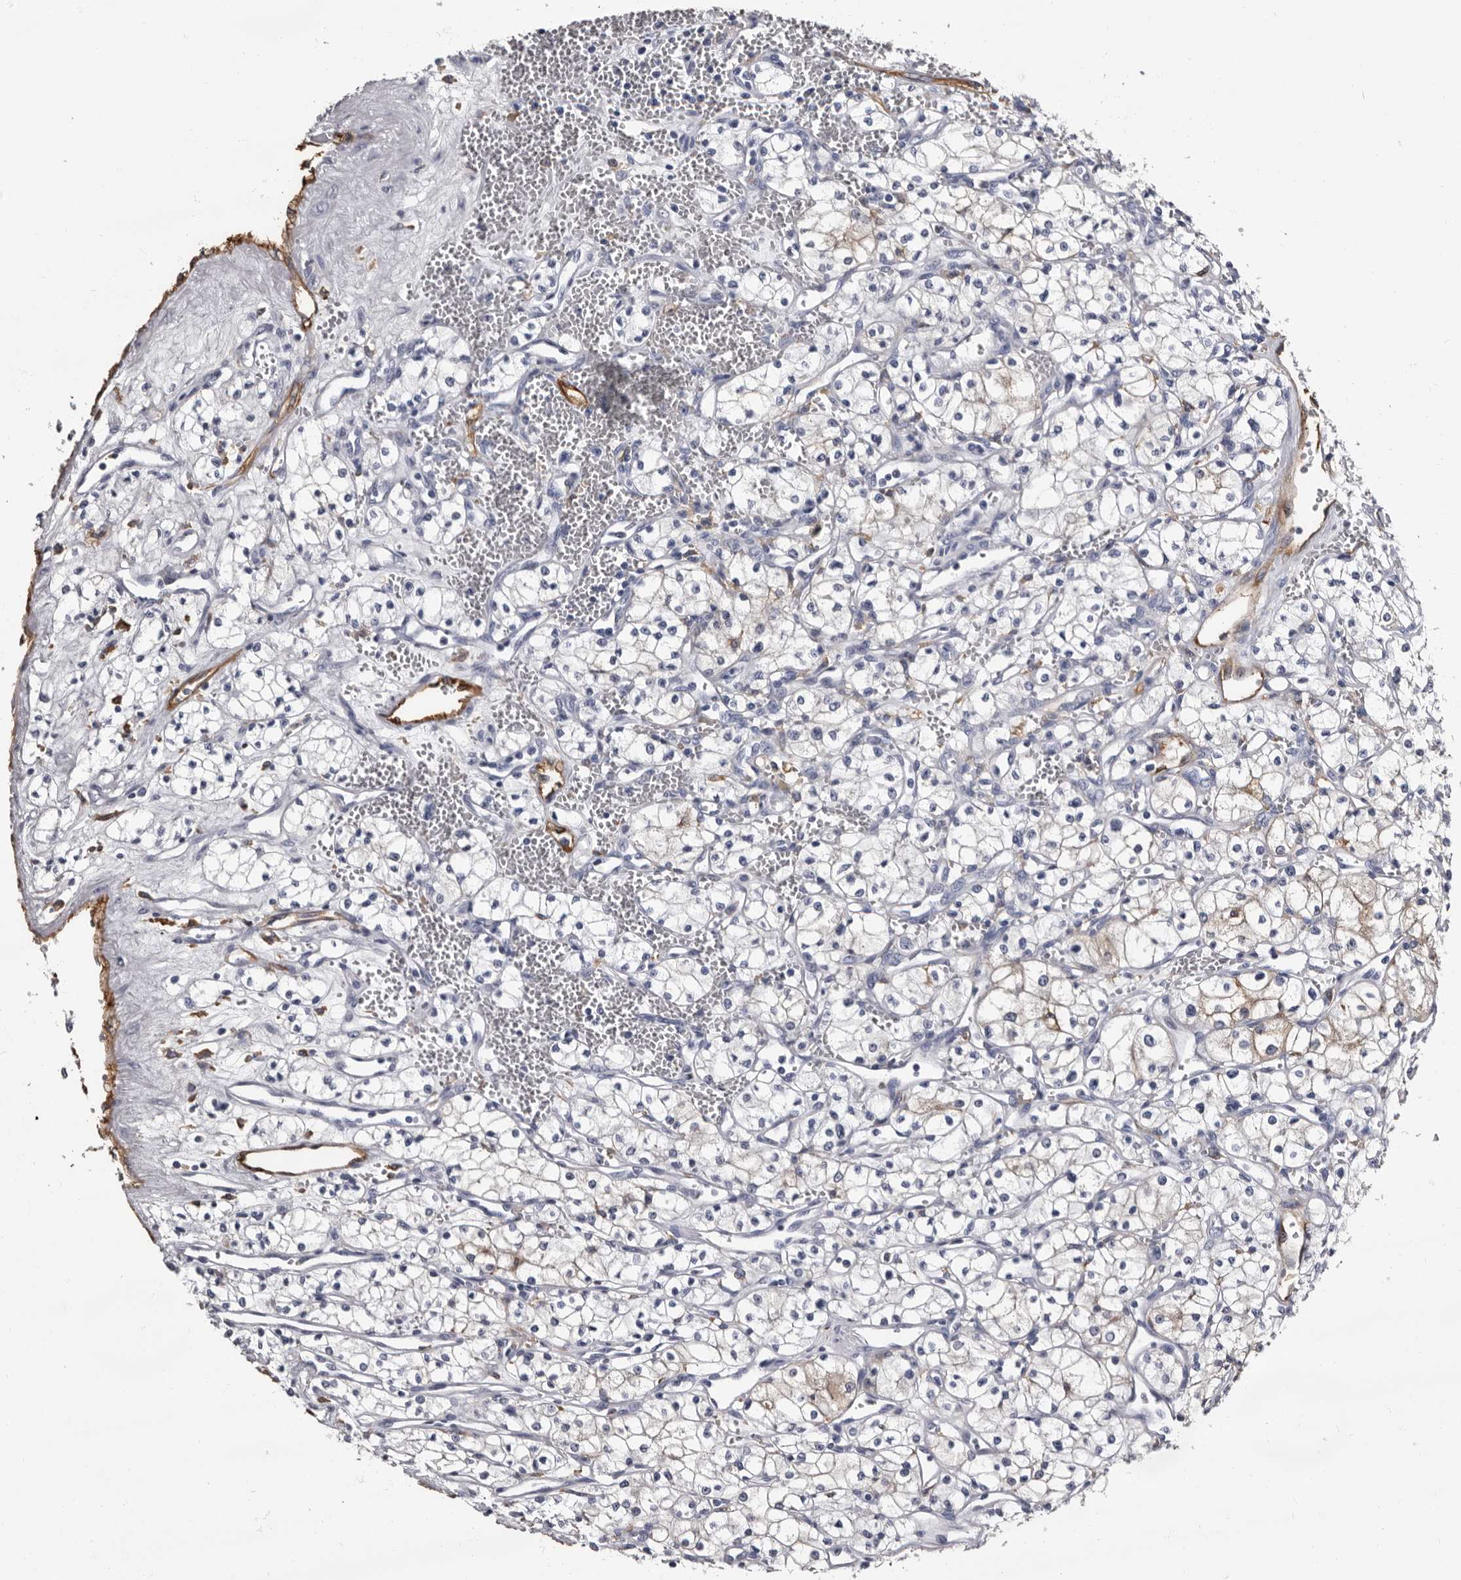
{"staining": {"intensity": "weak", "quantity": "25%-75%", "location": "cytoplasmic/membranous"}, "tissue": "renal cancer", "cell_type": "Tumor cells", "image_type": "cancer", "snomed": [{"axis": "morphology", "description": "Adenocarcinoma, NOS"}, {"axis": "topography", "description": "Kidney"}], "caption": "IHC image of human renal cancer (adenocarcinoma) stained for a protein (brown), which reveals low levels of weak cytoplasmic/membranous positivity in approximately 25%-75% of tumor cells.", "gene": "EPB41L3", "patient": {"sex": "male", "age": 59}}